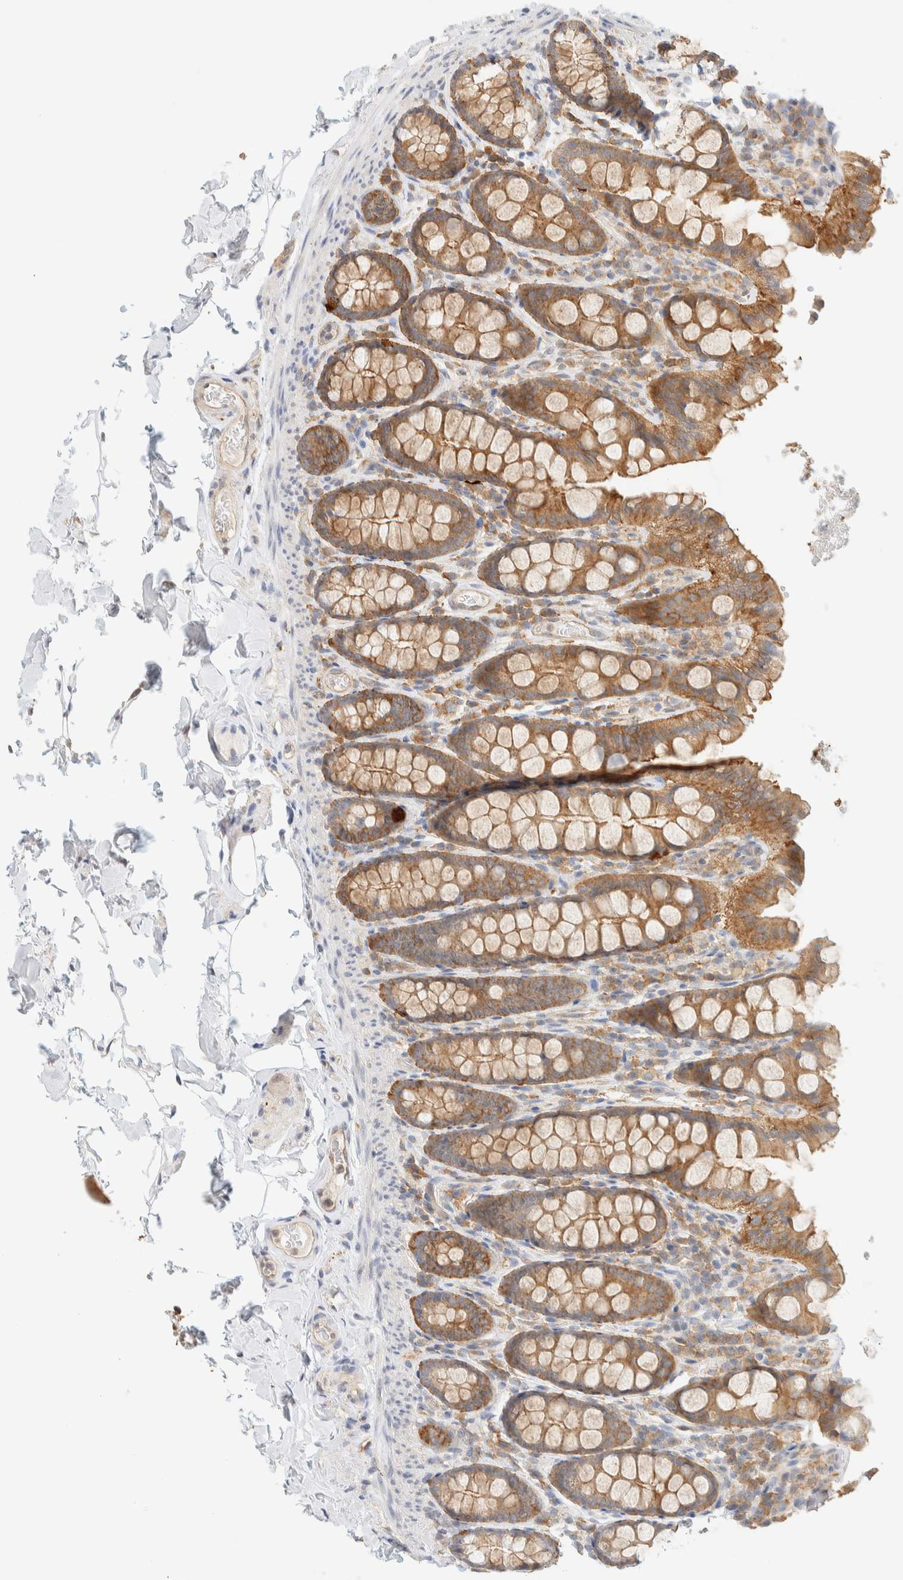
{"staining": {"intensity": "negative", "quantity": "none", "location": "none"}, "tissue": "colon", "cell_type": "Endothelial cells", "image_type": "normal", "snomed": [{"axis": "morphology", "description": "Normal tissue, NOS"}, {"axis": "topography", "description": "Colon"}, {"axis": "topography", "description": "Peripheral nerve tissue"}], "caption": "Immunohistochemical staining of unremarkable human colon displays no significant positivity in endothelial cells. (DAB immunohistochemistry with hematoxylin counter stain).", "gene": "TBC1D8B", "patient": {"sex": "female", "age": 61}}